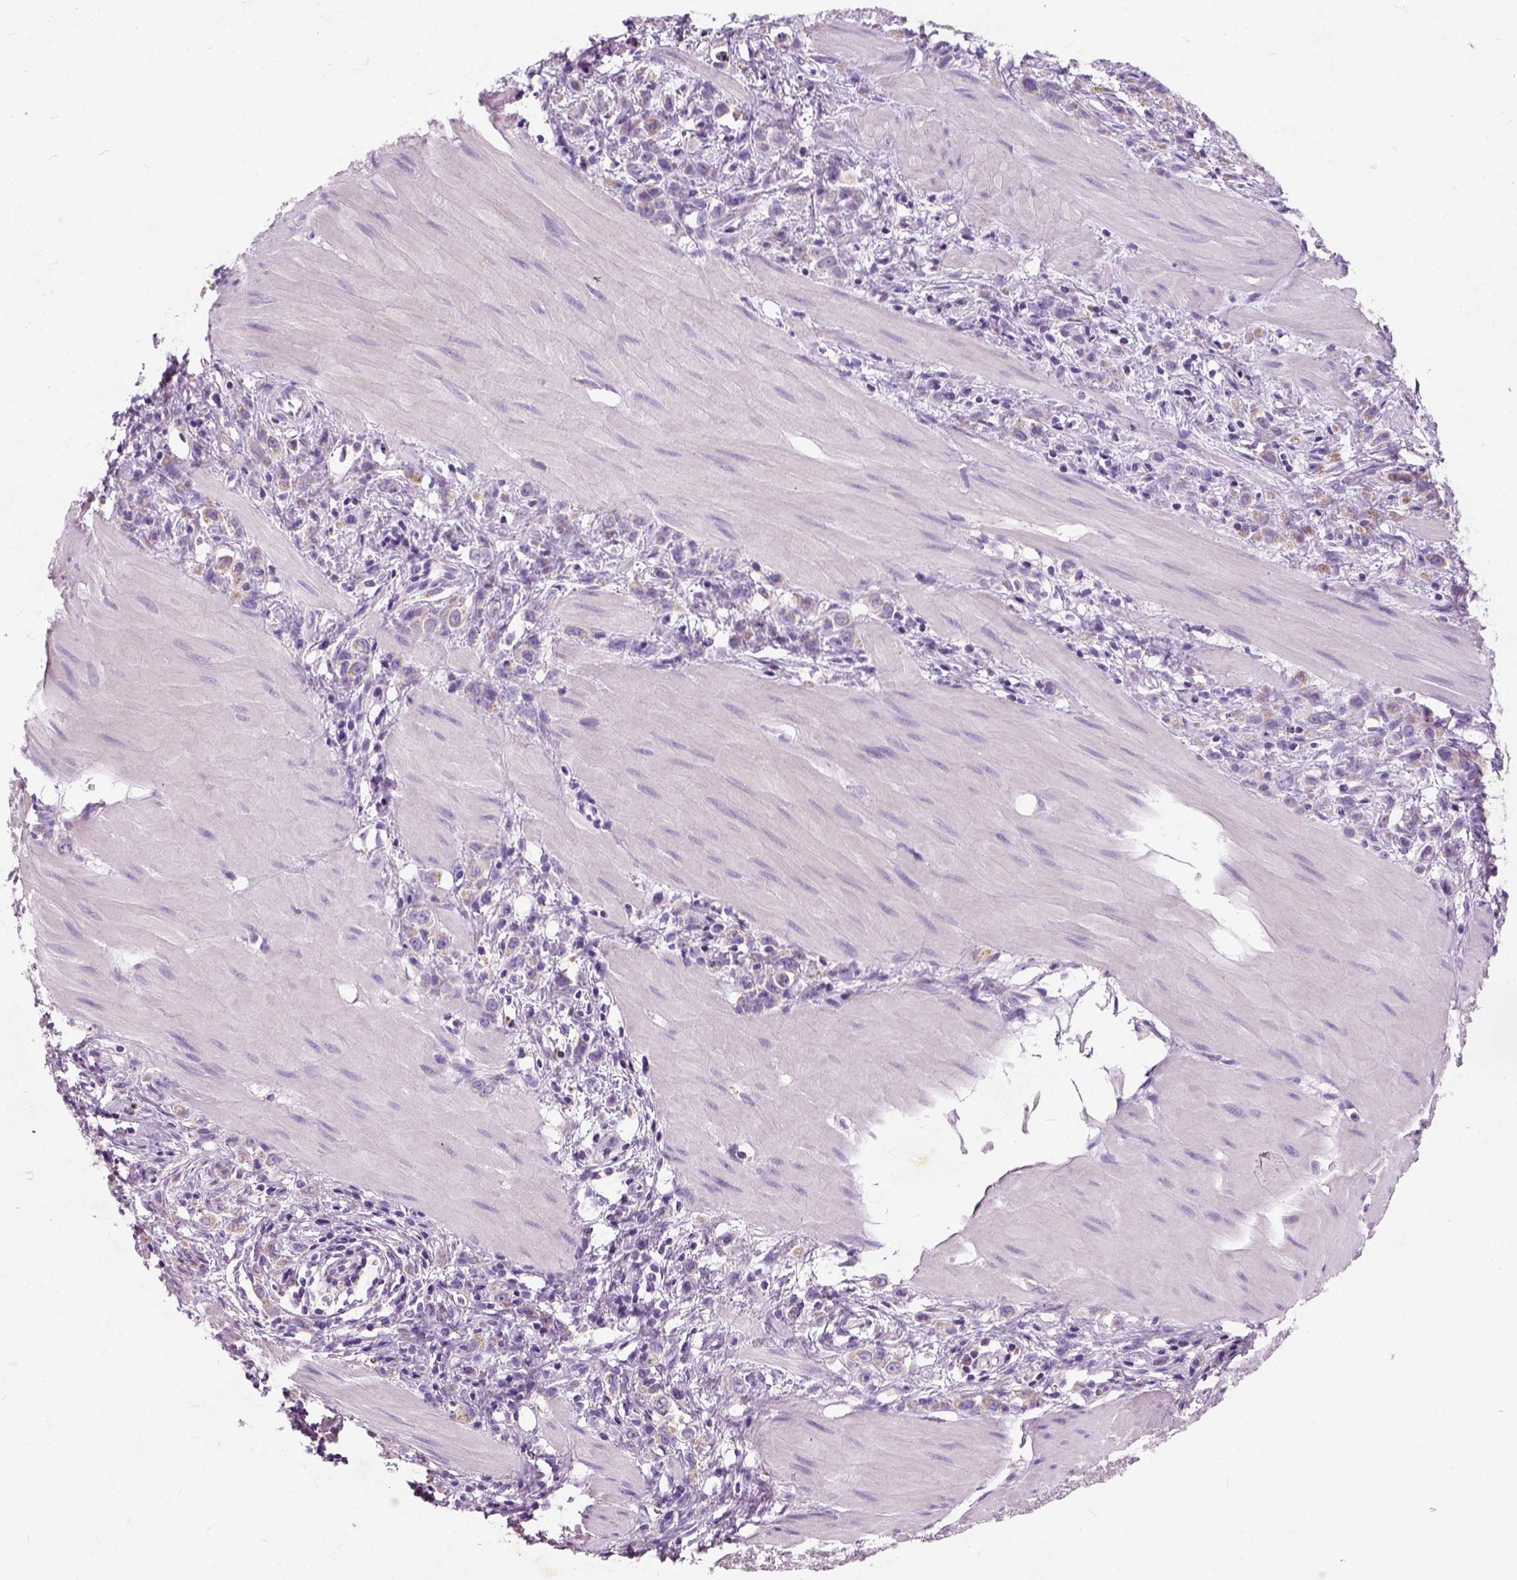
{"staining": {"intensity": "negative", "quantity": "none", "location": "none"}, "tissue": "stomach cancer", "cell_type": "Tumor cells", "image_type": "cancer", "snomed": [{"axis": "morphology", "description": "Adenocarcinoma, NOS"}, {"axis": "topography", "description": "Stomach"}], "caption": "This is an immunohistochemistry (IHC) photomicrograph of human stomach cancer (adenocarcinoma). There is no staining in tumor cells.", "gene": "CHODL", "patient": {"sex": "male", "age": 47}}